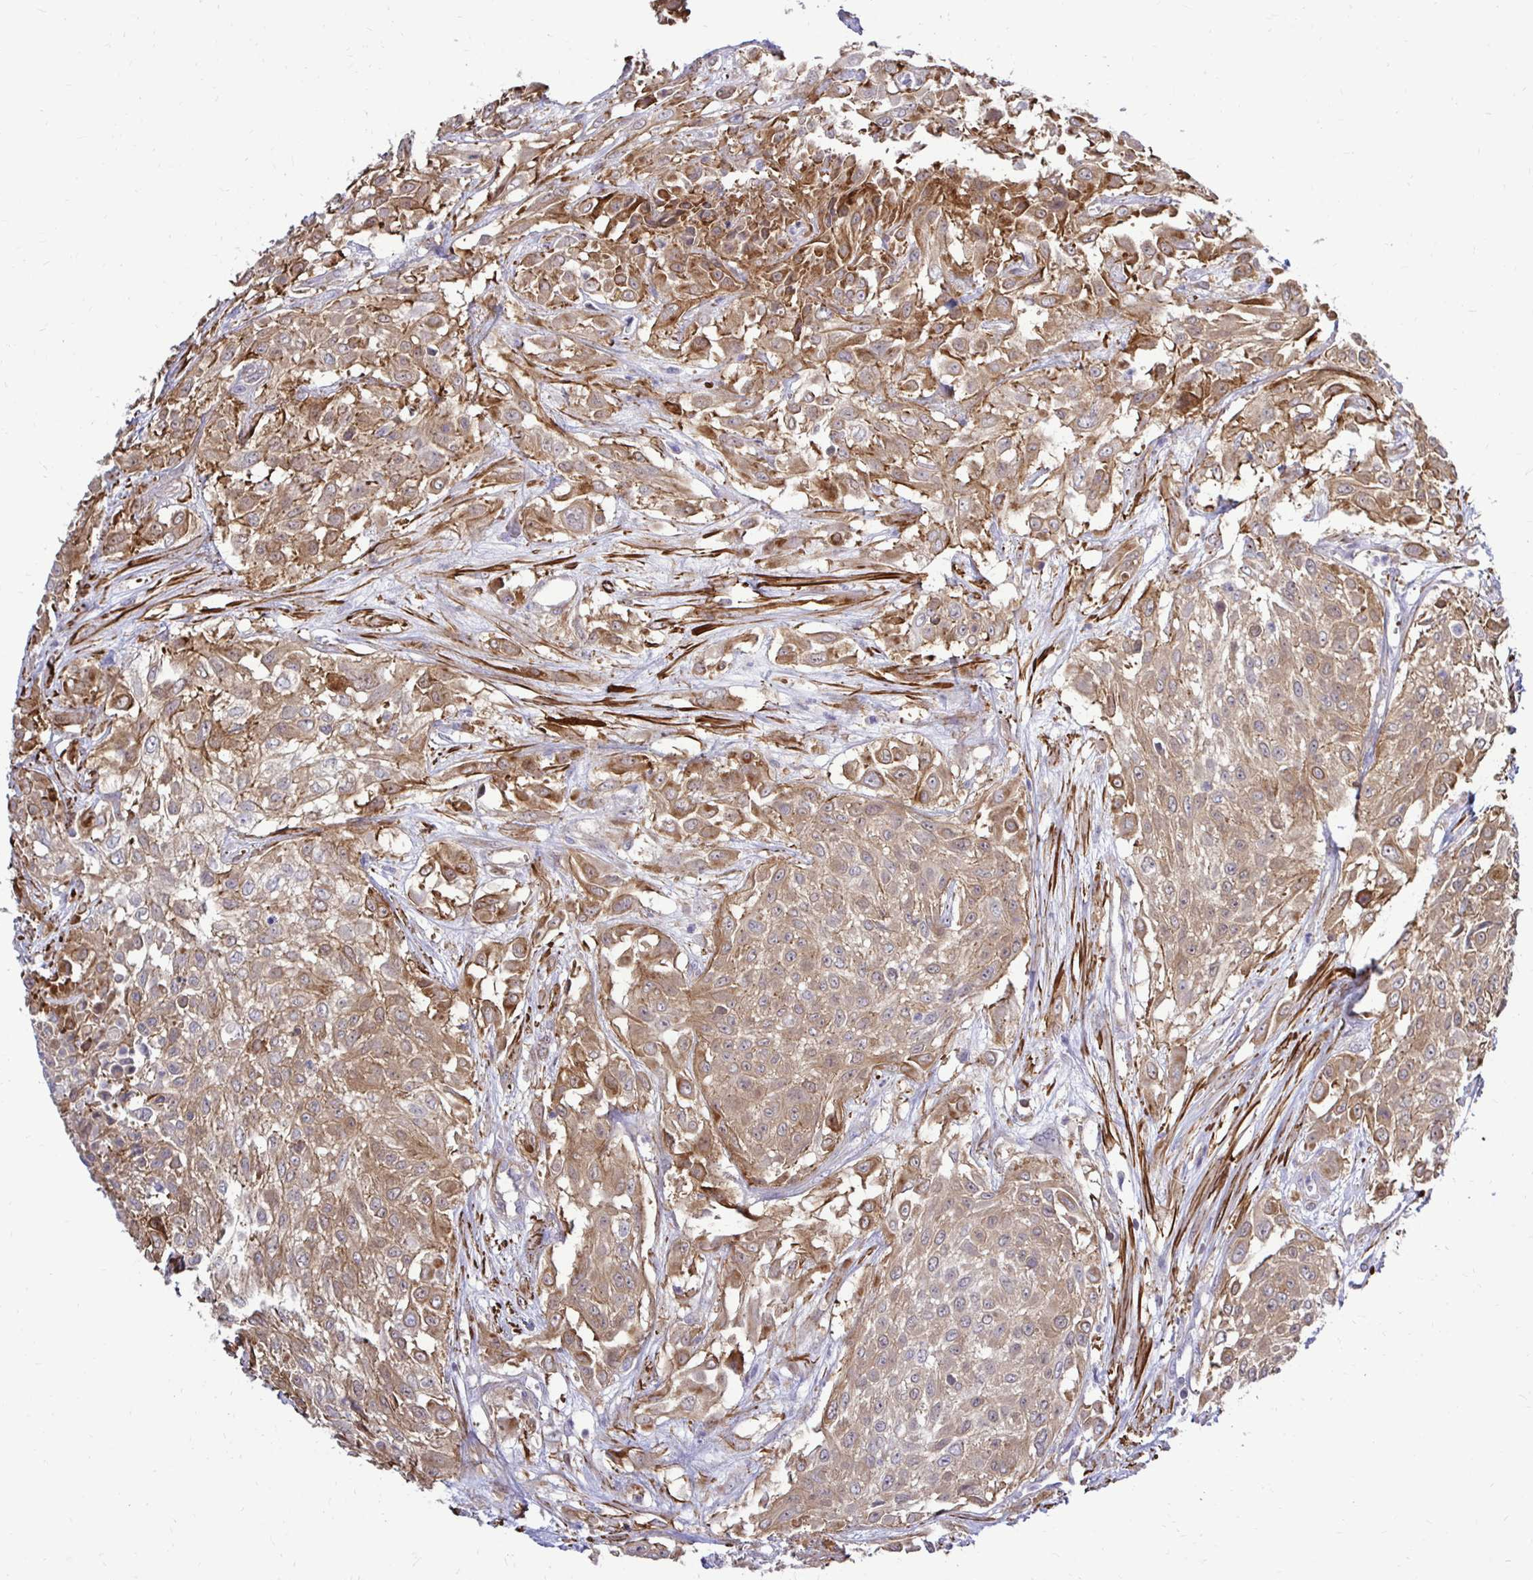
{"staining": {"intensity": "moderate", "quantity": ">75%", "location": "cytoplasmic/membranous"}, "tissue": "urothelial cancer", "cell_type": "Tumor cells", "image_type": "cancer", "snomed": [{"axis": "morphology", "description": "Urothelial carcinoma, High grade"}, {"axis": "topography", "description": "Urinary bladder"}], "caption": "Urothelial cancer stained with DAB IHC reveals medium levels of moderate cytoplasmic/membranous expression in about >75% of tumor cells.", "gene": "CTPS1", "patient": {"sex": "male", "age": 57}}